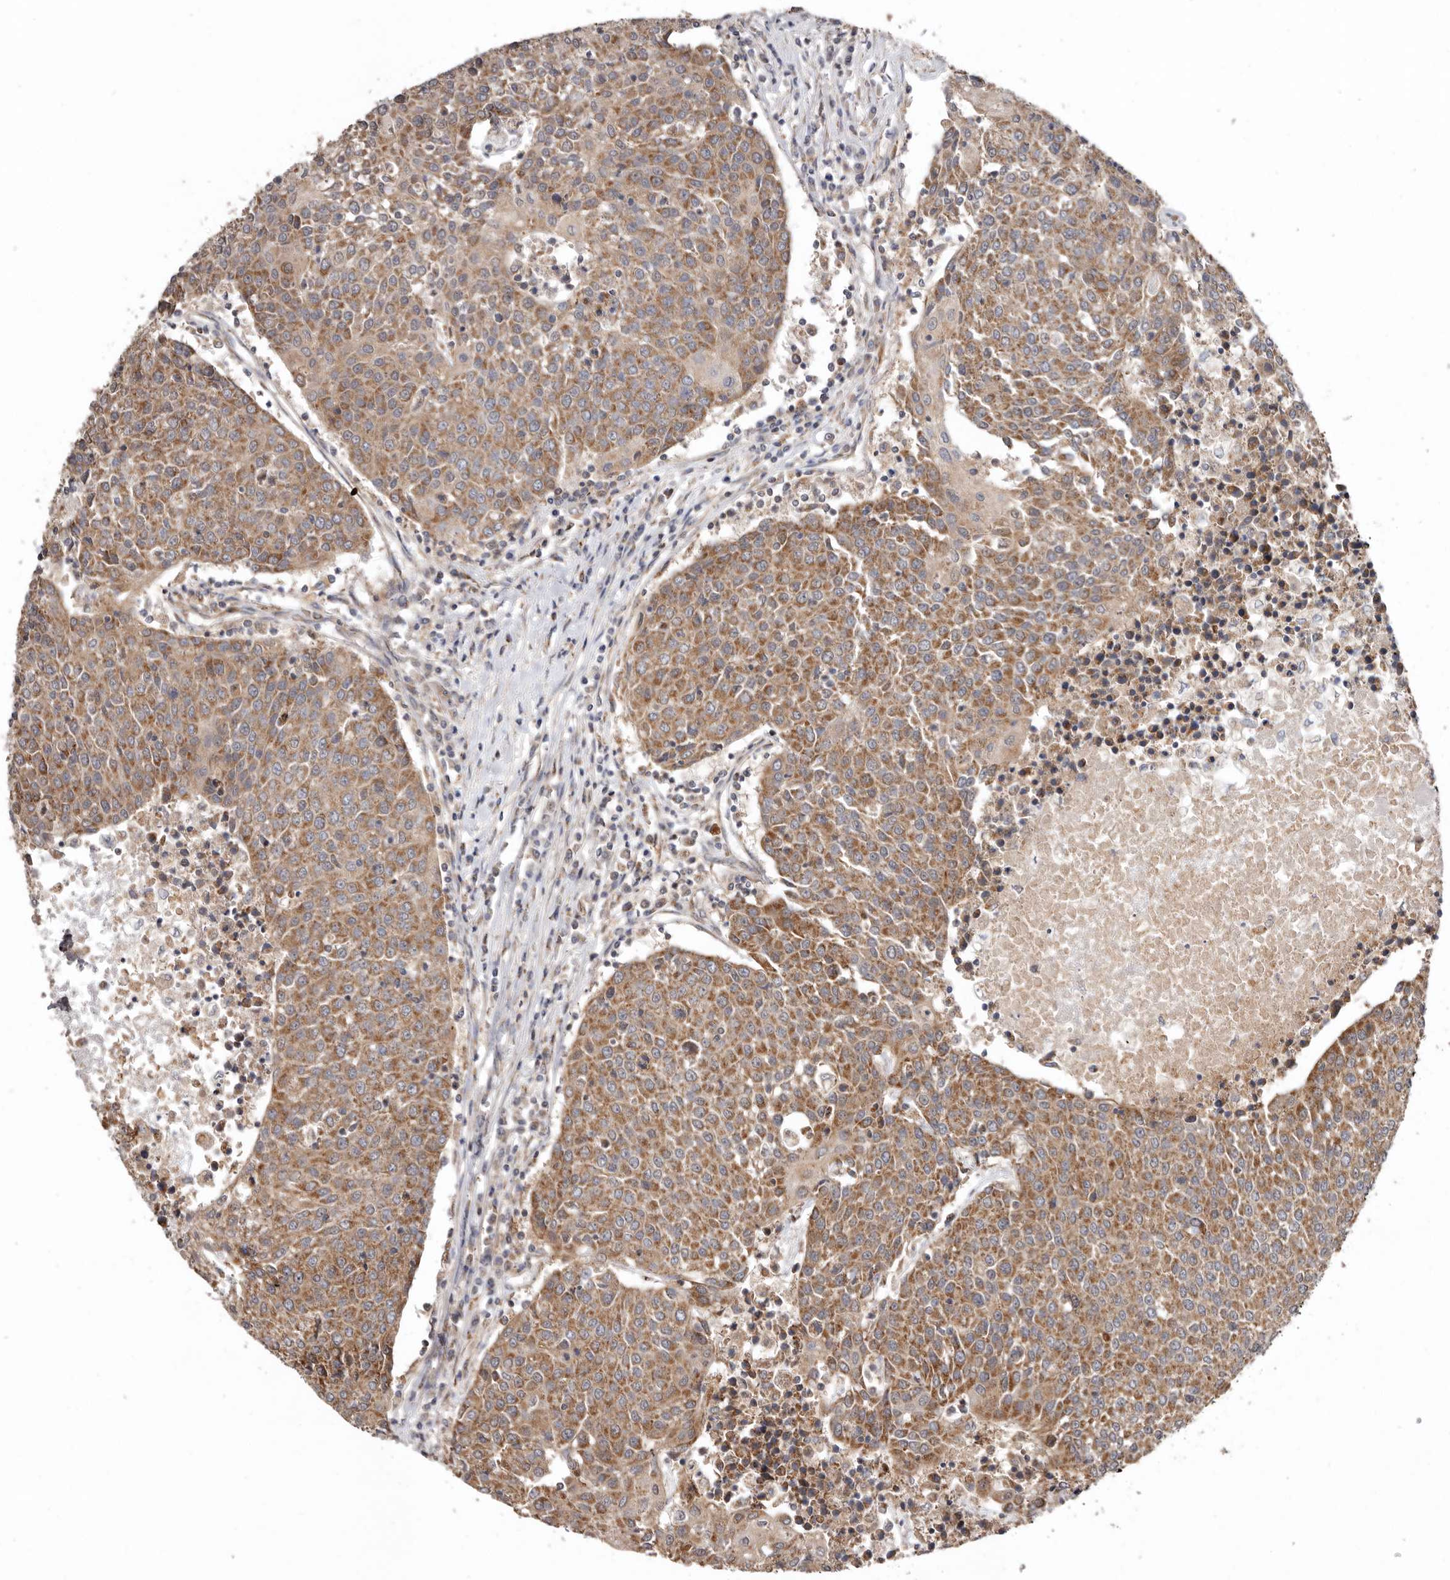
{"staining": {"intensity": "moderate", "quantity": ">75%", "location": "cytoplasmic/membranous"}, "tissue": "urothelial cancer", "cell_type": "Tumor cells", "image_type": "cancer", "snomed": [{"axis": "morphology", "description": "Urothelial carcinoma, High grade"}, {"axis": "topography", "description": "Urinary bladder"}], "caption": "Brown immunohistochemical staining in human urothelial carcinoma (high-grade) shows moderate cytoplasmic/membranous staining in about >75% of tumor cells.", "gene": "PROKR1", "patient": {"sex": "female", "age": 85}}